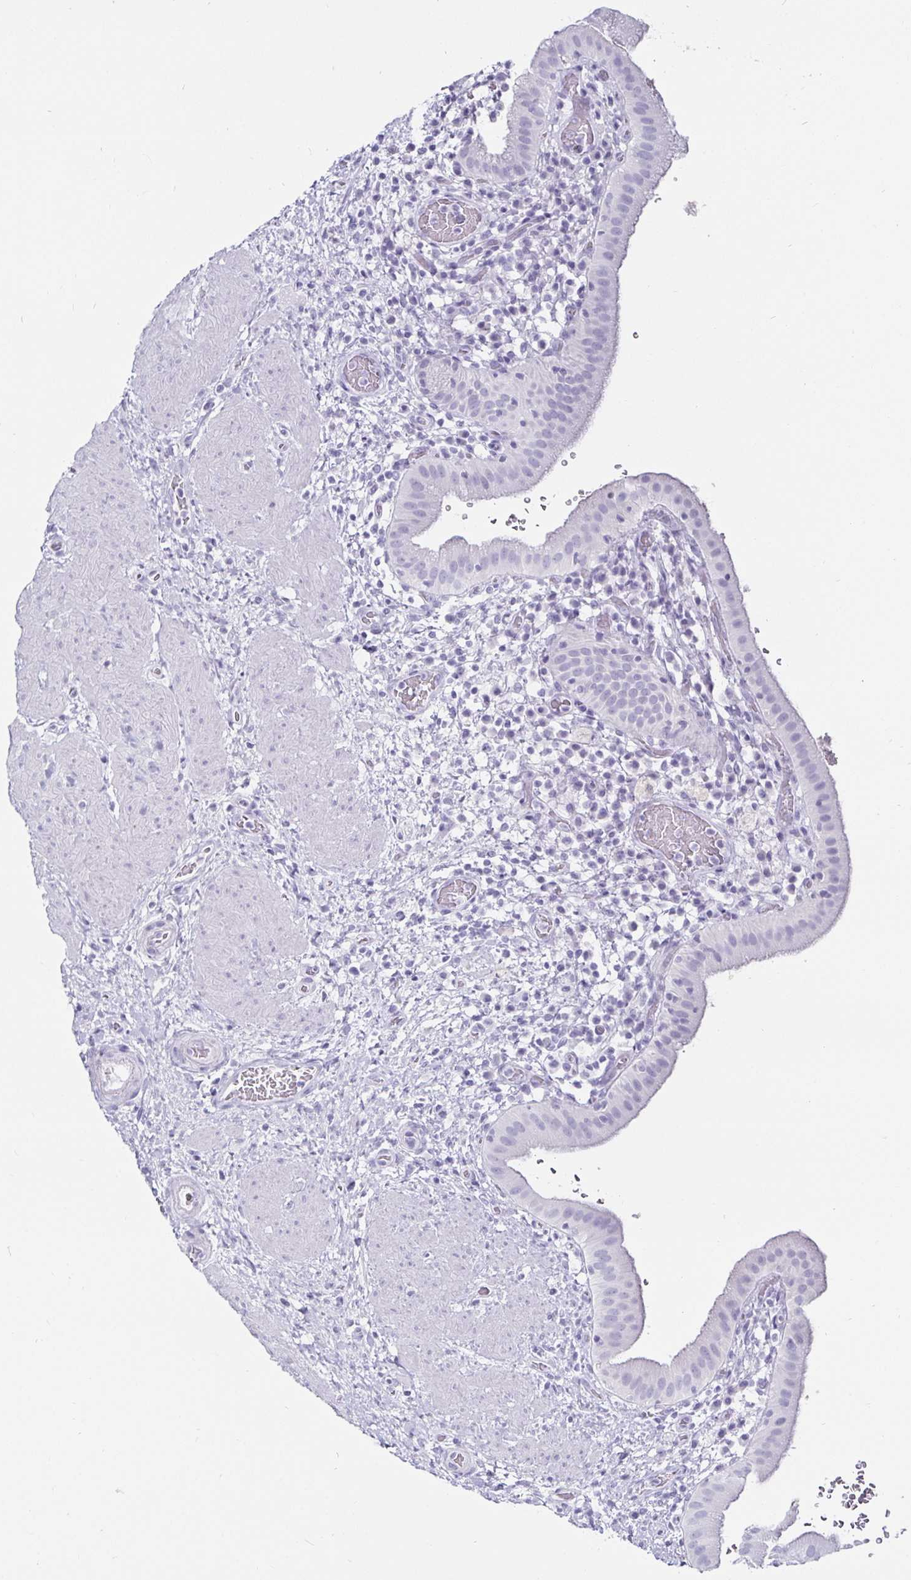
{"staining": {"intensity": "negative", "quantity": "none", "location": "none"}, "tissue": "gallbladder", "cell_type": "Glandular cells", "image_type": "normal", "snomed": [{"axis": "morphology", "description": "Normal tissue, NOS"}, {"axis": "topography", "description": "Gallbladder"}], "caption": "High magnification brightfield microscopy of benign gallbladder stained with DAB (3,3'-diaminobenzidine) (brown) and counterstained with hematoxylin (blue): glandular cells show no significant positivity. Brightfield microscopy of IHC stained with DAB (brown) and hematoxylin (blue), captured at high magnification.", "gene": "DEFA6", "patient": {"sex": "male", "age": 26}}